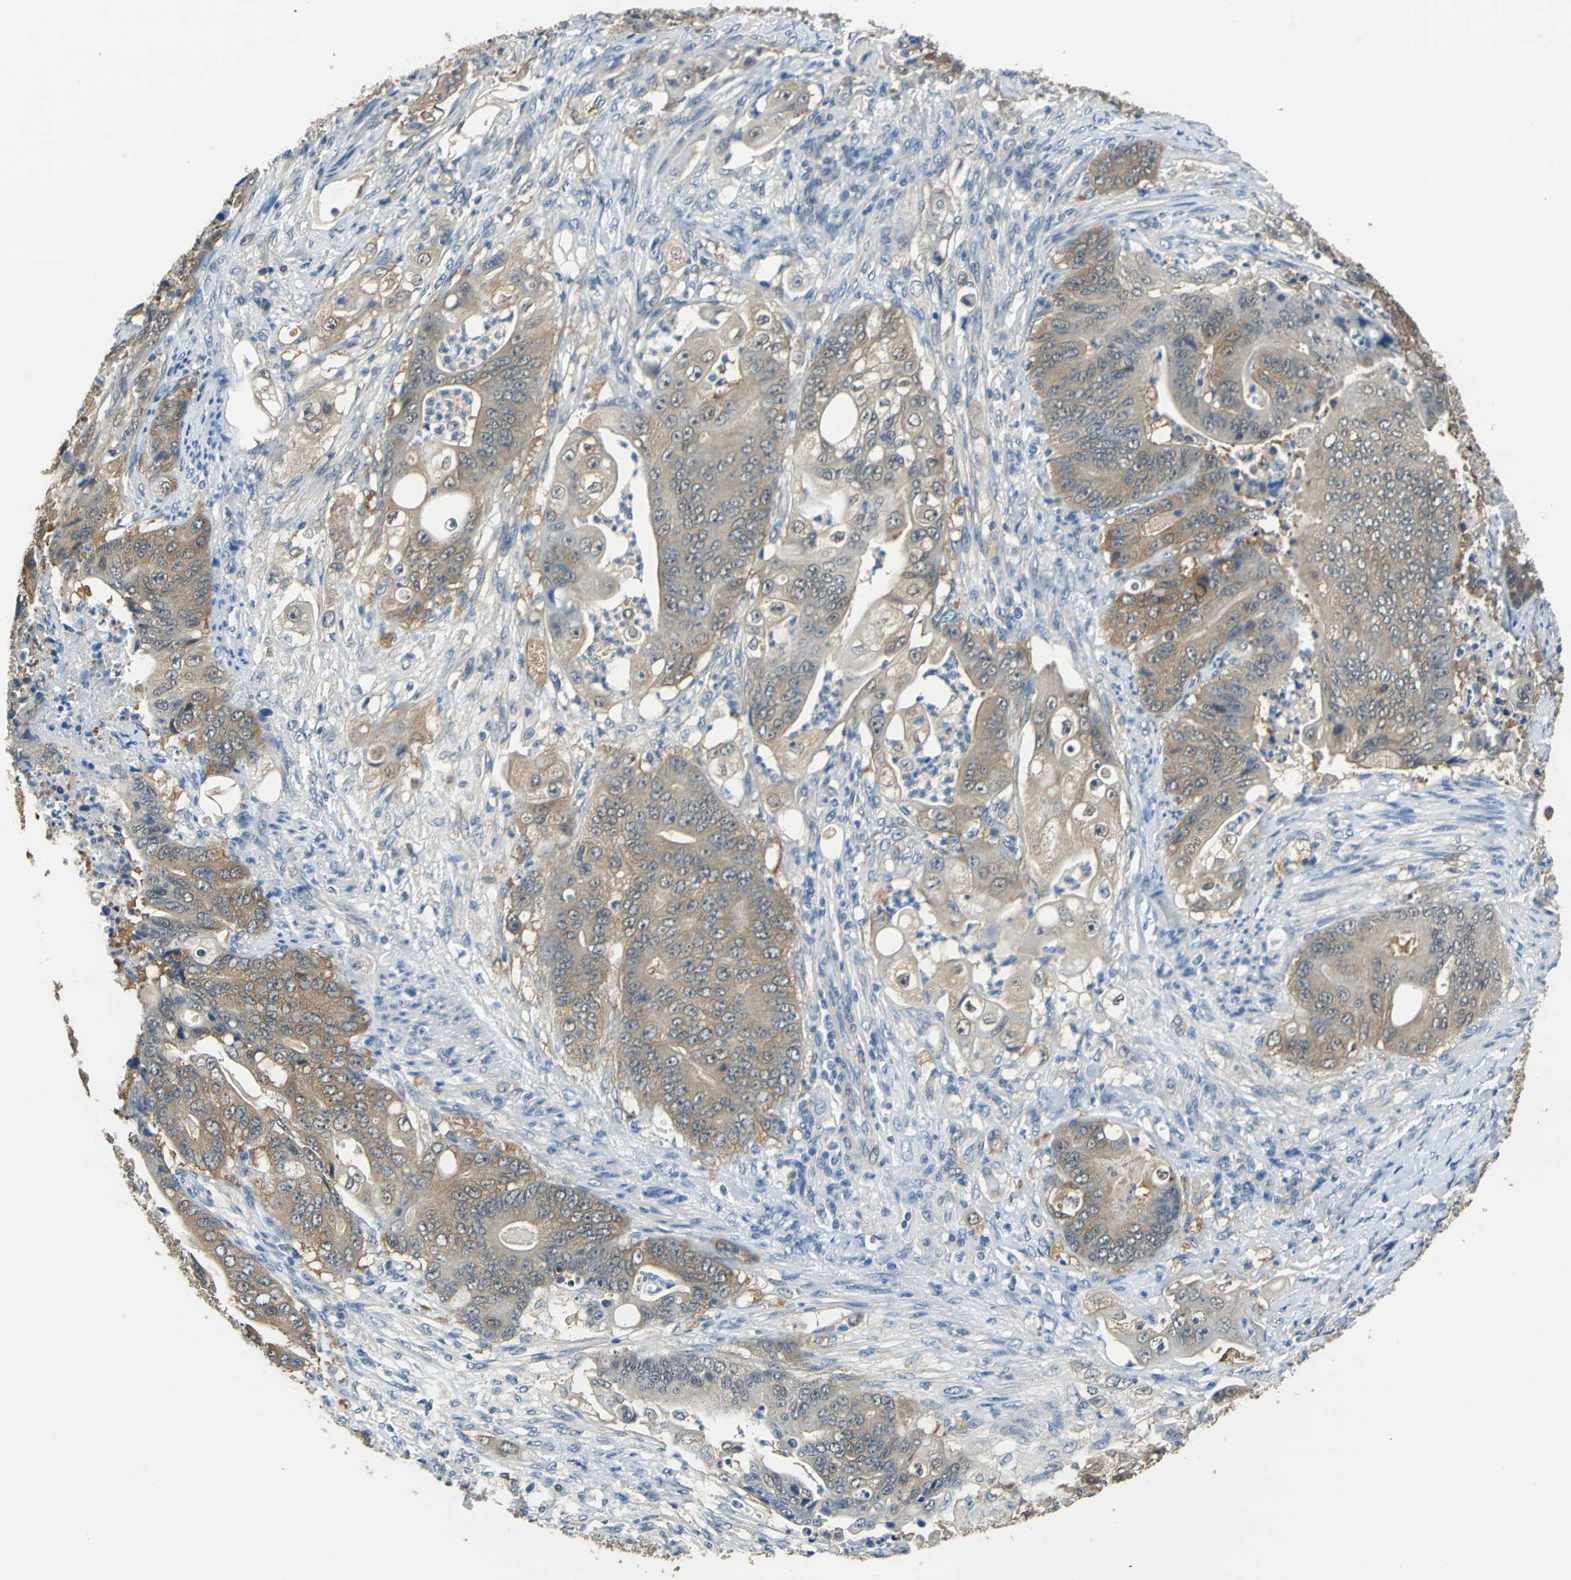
{"staining": {"intensity": "moderate", "quantity": ">75%", "location": "cytoplasmic/membranous"}, "tissue": "stomach cancer", "cell_type": "Tumor cells", "image_type": "cancer", "snomed": [{"axis": "morphology", "description": "Adenocarcinoma, NOS"}, {"axis": "topography", "description": "Stomach"}], "caption": "Tumor cells exhibit medium levels of moderate cytoplasmic/membranous positivity in approximately >75% of cells in human stomach cancer. The staining was performed using DAB to visualize the protein expression in brown, while the nuclei were stained in blue with hematoxylin (Magnification: 20x).", "gene": "FKBP4", "patient": {"sex": "female", "age": 73}}